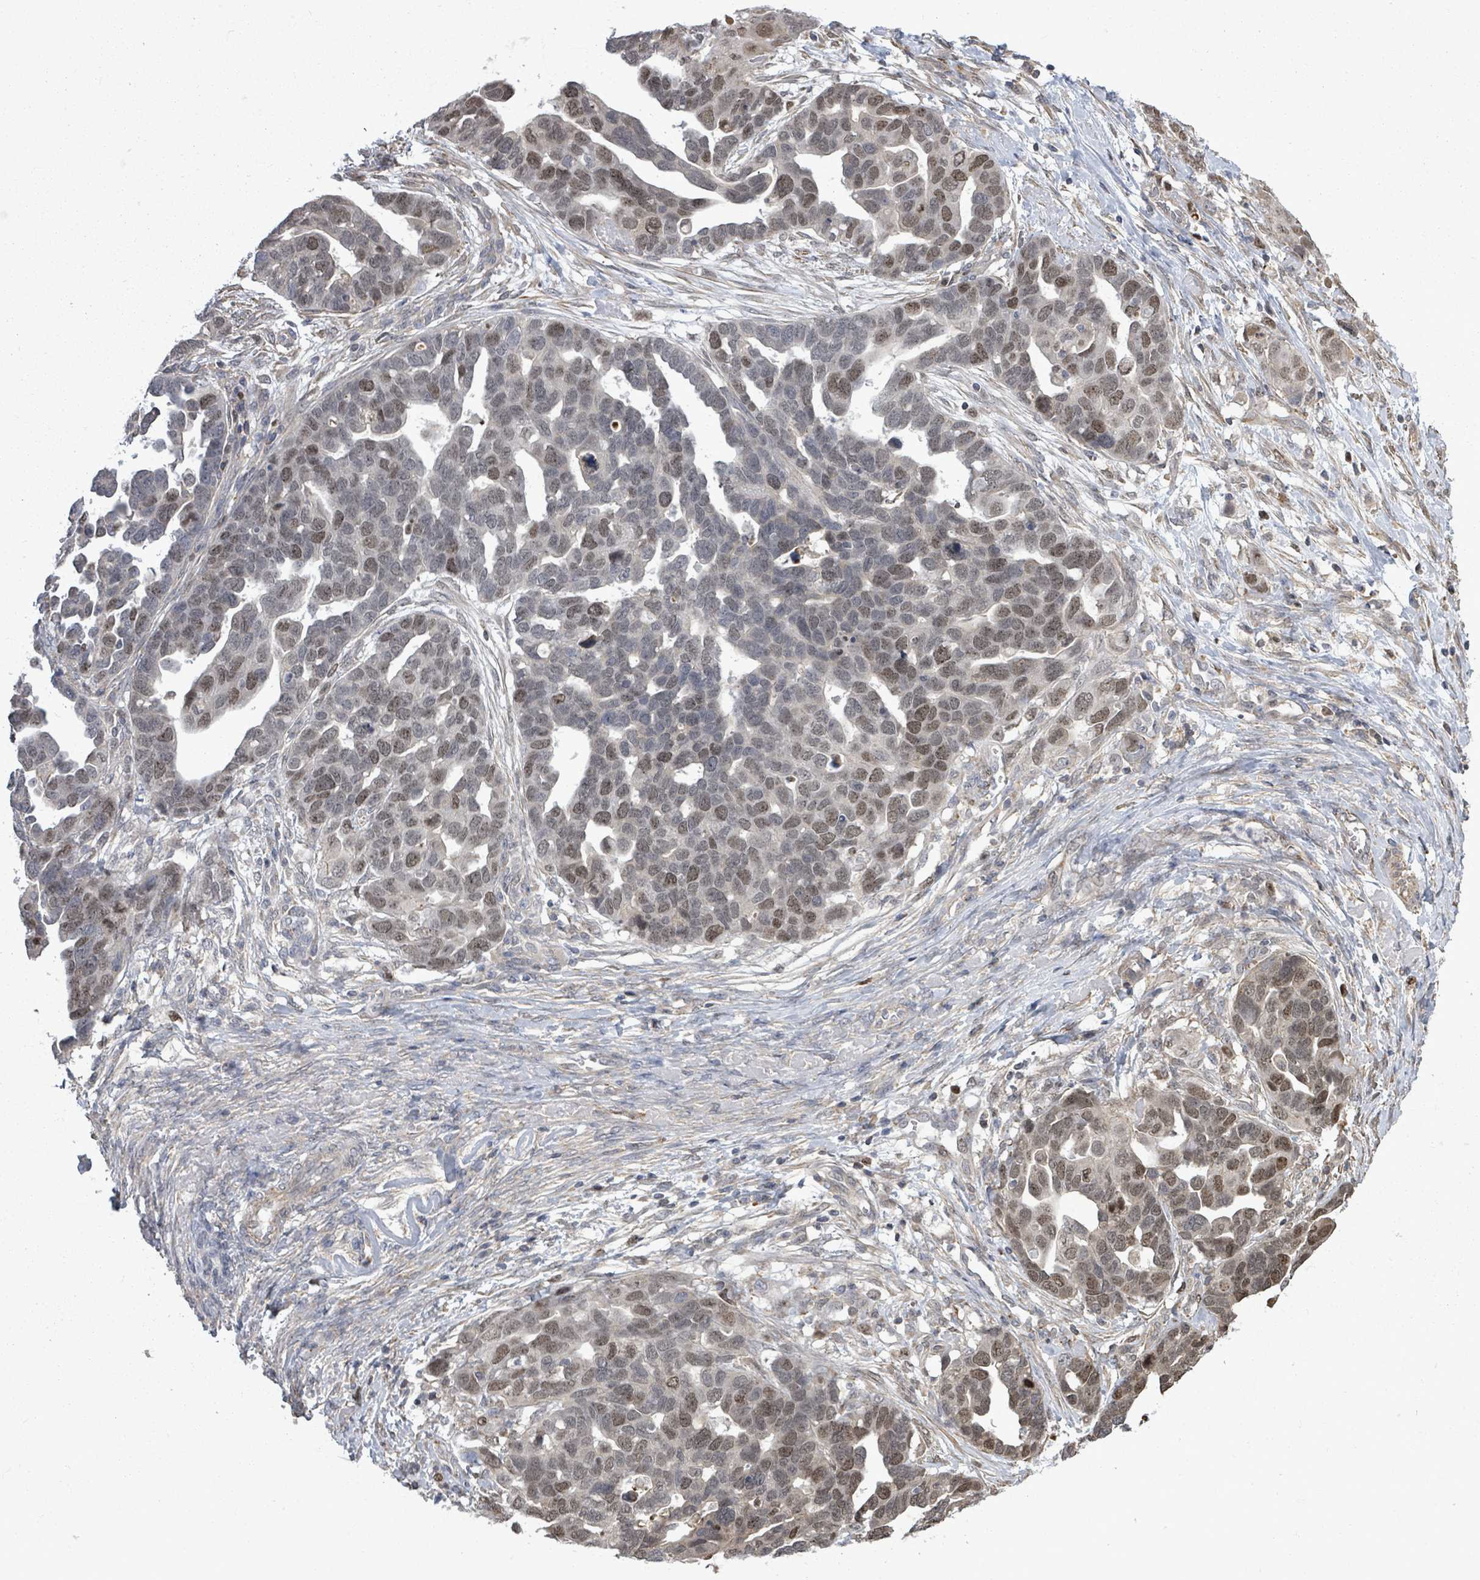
{"staining": {"intensity": "moderate", "quantity": "25%-75%", "location": "nuclear"}, "tissue": "ovarian cancer", "cell_type": "Tumor cells", "image_type": "cancer", "snomed": [{"axis": "morphology", "description": "Cystadenocarcinoma, serous, NOS"}, {"axis": "topography", "description": "Ovary"}], "caption": "Ovarian serous cystadenocarcinoma stained for a protein displays moderate nuclear positivity in tumor cells. Using DAB (brown) and hematoxylin (blue) stains, captured at high magnification using brightfield microscopy.", "gene": "PAPSS1", "patient": {"sex": "female", "age": 54}}